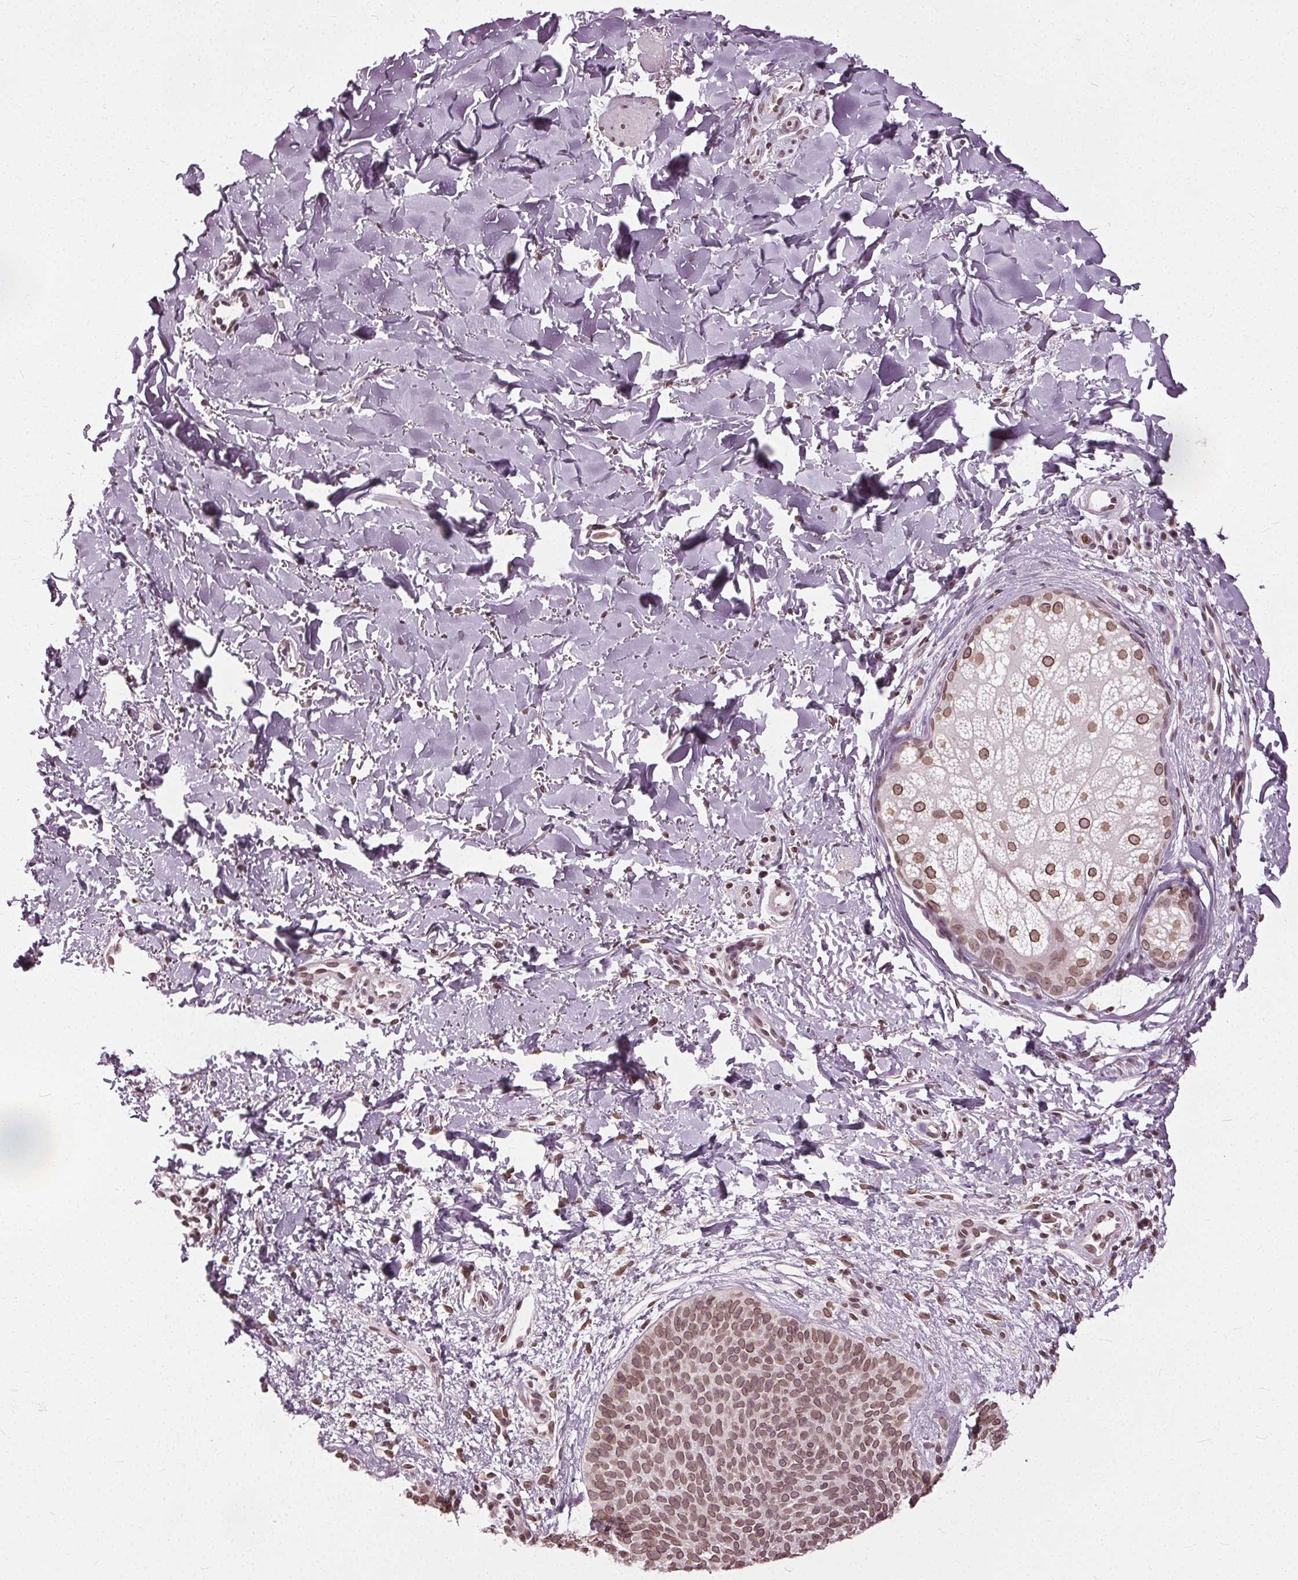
{"staining": {"intensity": "moderate", "quantity": ">75%", "location": "cytoplasmic/membranous,nuclear"}, "tissue": "skin cancer", "cell_type": "Tumor cells", "image_type": "cancer", "snomed": [{"axis": "morphology", "description": "Basal cell carcinoma"}, {"axis": "topography", "description": "Skin"}], "caption": "High-magnification brightfield microscopy of skin cancer stained with DAB (brown) and counterstained with hematoxylin (blue). tumor cells exhibit moderate cytoplasmic/membranous and nuclear staining is appreciated in approximately>75% of cells. (DAB (3,3'-diaminobenzidine) IHC, brown staining for protein, blue staining for nuclei).", "gene": "TTC39C", "patient": {"sex": "female", "age": 69}}